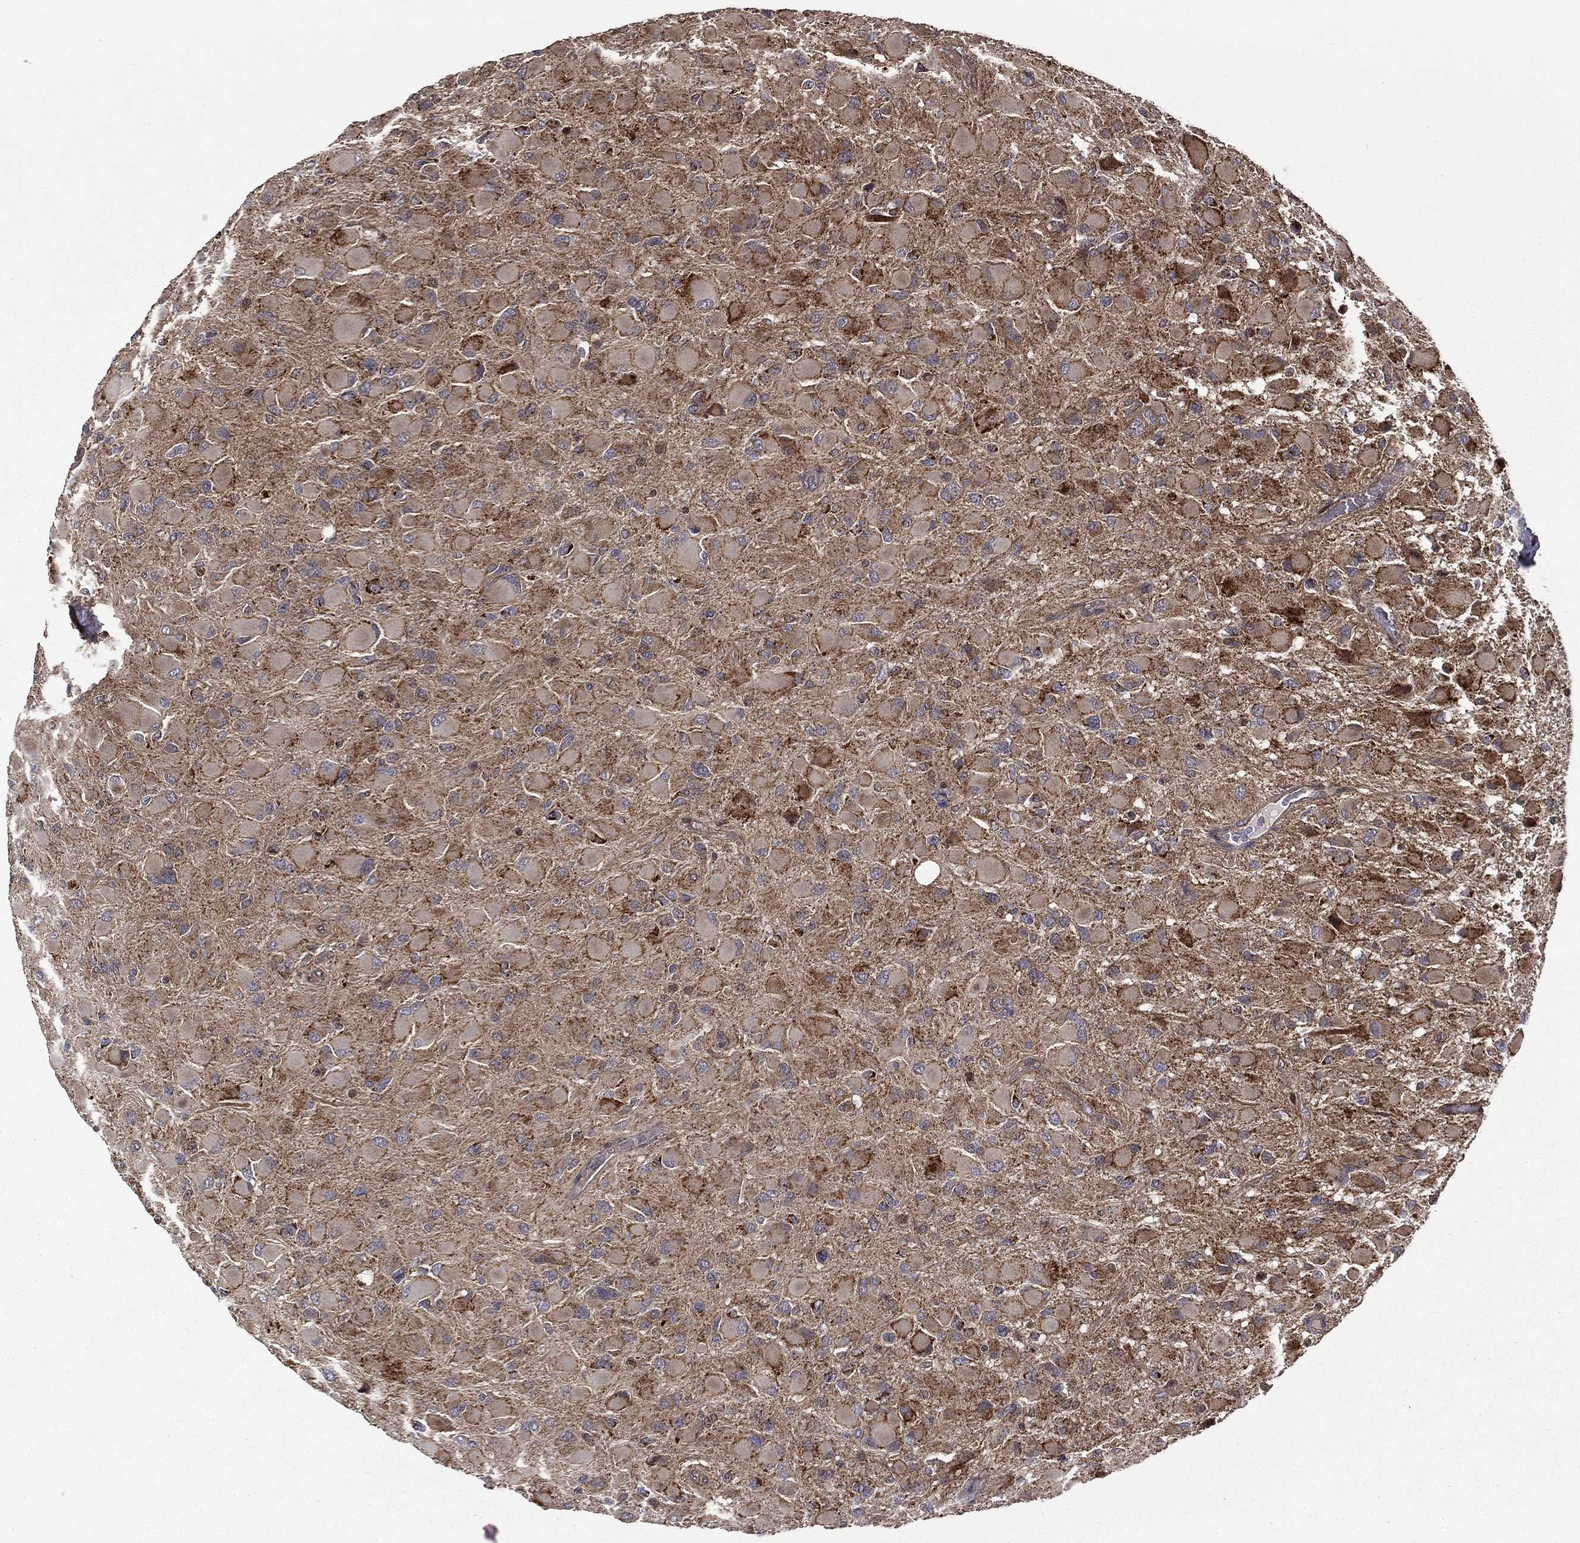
{"staining": {"intensity": "moderate", "quantity": ">75%", "location": "cytoplasmic/membranous"}, "tissue": "glioma", "cell_type": "Tumor cells", "image_type": "cancer", "snomed": [{"axis": "morphology", "description": "Glioma, malignant, High grade"}, {"axis": "topography", "description": "Cerebral cortex"}], "caption": "This histopathology image reveals glioma stained with IHC to label a protein in brown. The cytoplasmic/membranous of tumor cells show moderate positivity for the protein. Nuclei are counter-stained blue.", "gene": "GIMAP6", "patient": {"sex": "female", "age": 36}}